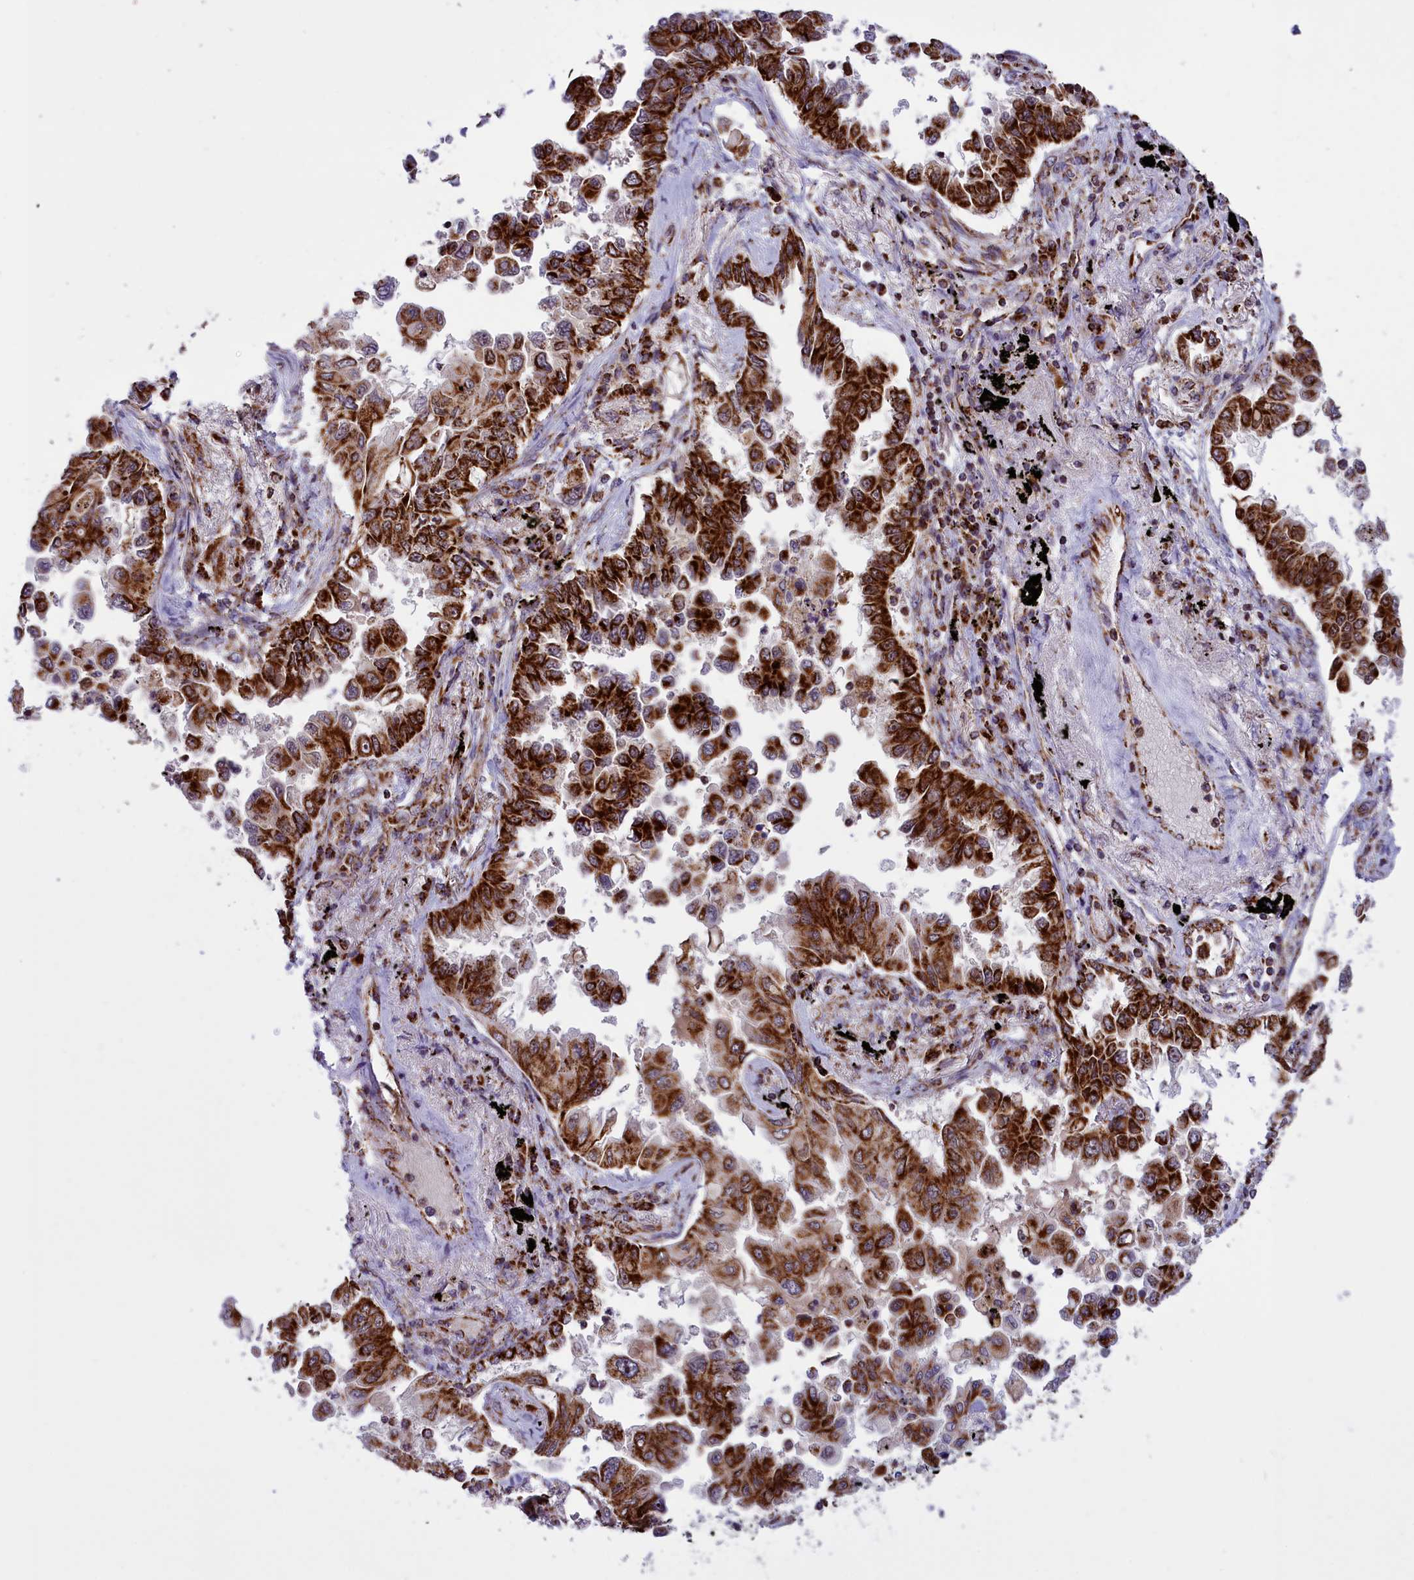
{"staining": {"intensity": "strong", "quantity": ">75%", "location": "cytoplasmic/membranous"}, "tissue": "lung cancer", "cell_type": "Tumor cells", "image_type": "cancer", "snomed": [{"axis": "morphology", "description": "Adenocarcinoma, NOS"}, {"axis": "topography", "description": "Lung"}], "caption": "Immunohistochemistry (IHC) micrograph of lung cancer stained for a protein (brown), which demonstrates high levels of strong cytoplasmic/membranous positivity in approximately >75% of tumor cells.", "gene": "NDUFS5", "patient": {"sex": "female", "age": 67}}